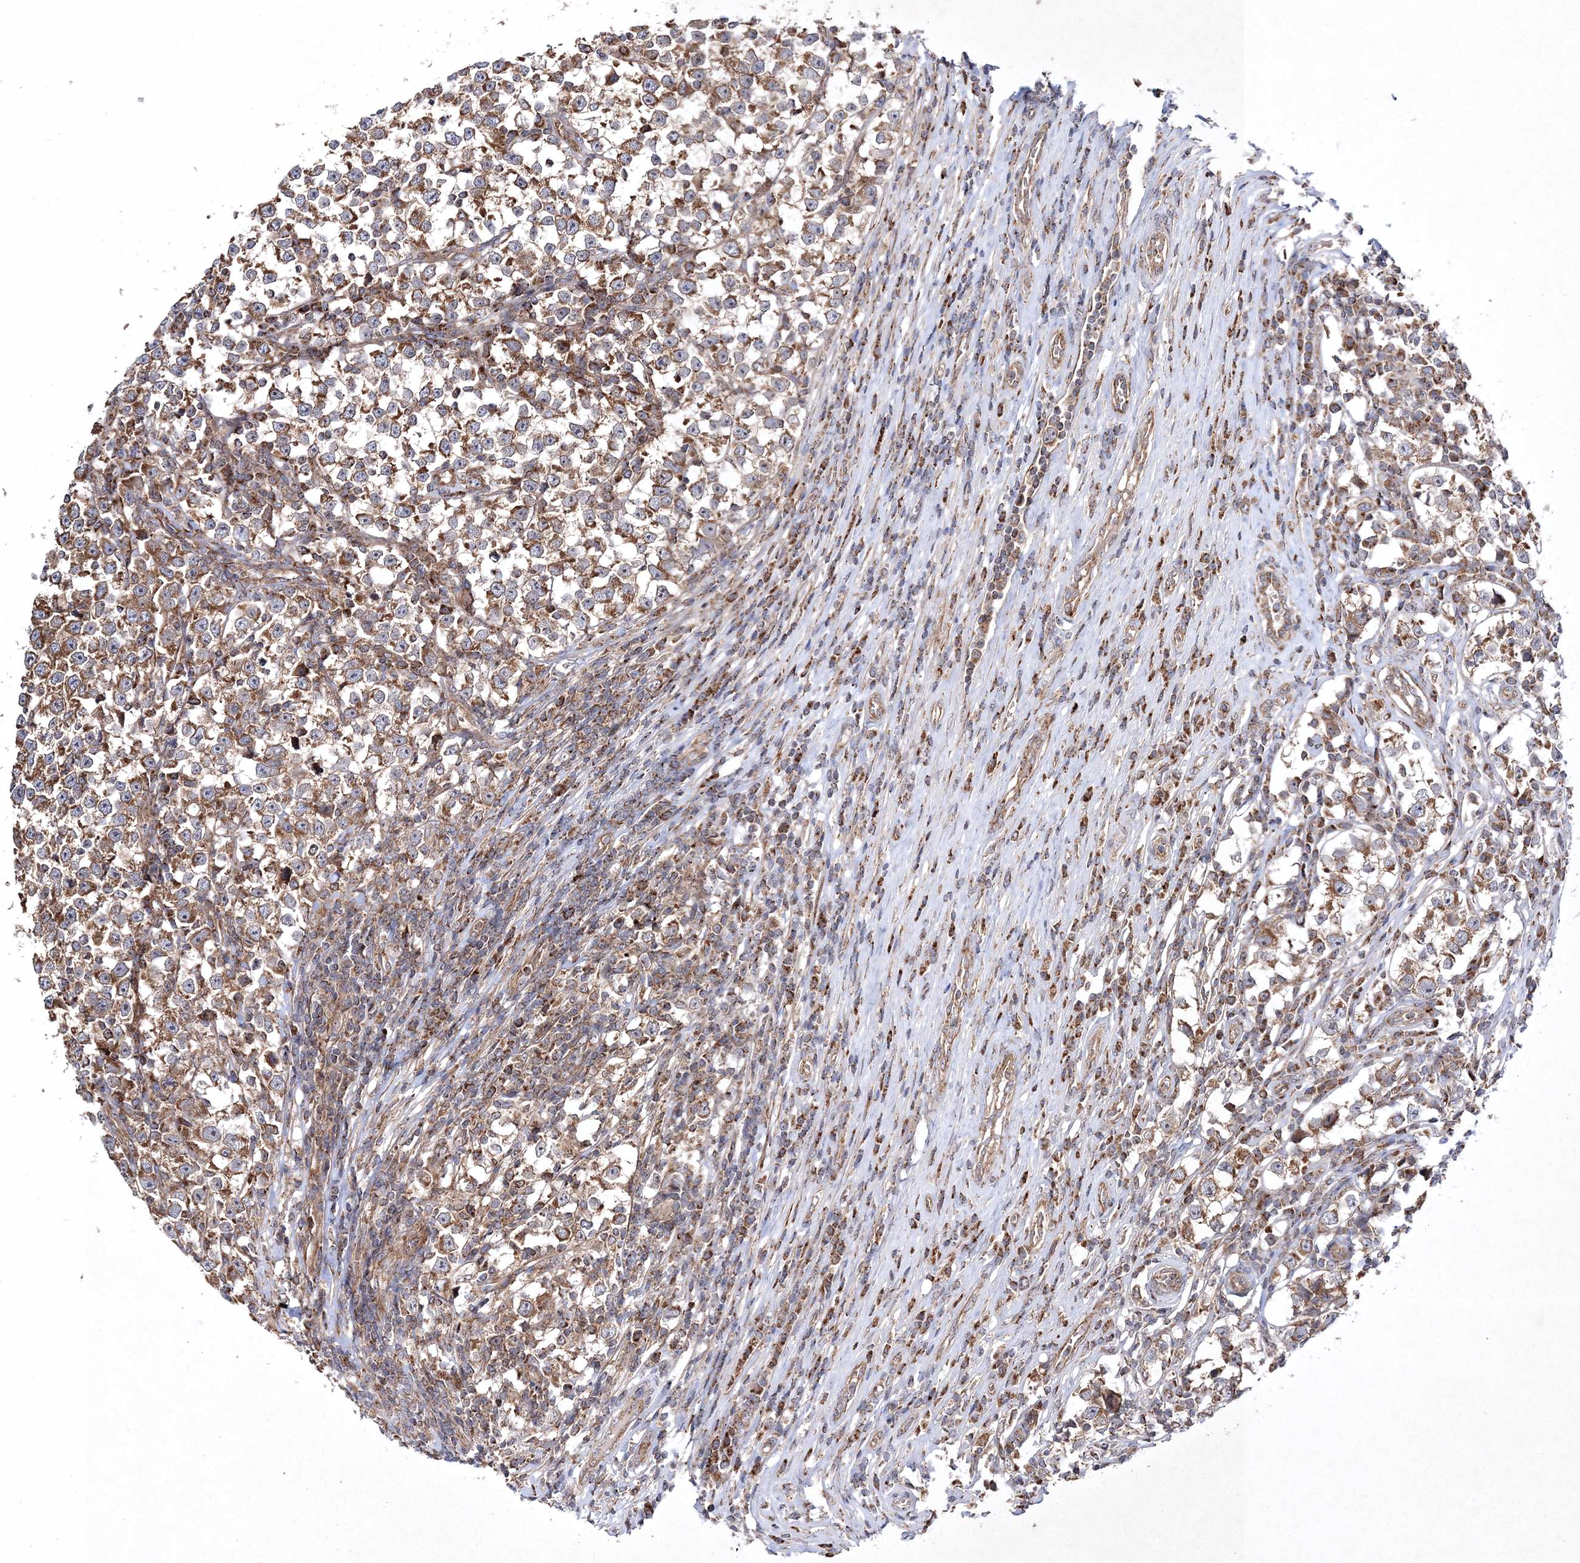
{"staining": {"intensity": "moderate", "quantity": ">75%", "location": "cytoplasmic/membranous"}, "tissue": "testis cancer", "cell_type": "Tumor cells", "image_type": "cancer", "snomed": [{"axis": "morphology", "description": "Normal tissue, NOS"}, {"axis": "morphology", "description": "Seminoma, NOS"}, {"axis": "topography", "description": "Testis"}], "caption": "IHC image of neoplastic tissue: human testis cancer stained using immunohistochemistry displays medium levels of moderate protein expression localized specifically in the cytoplasmic/membranous of tumor cells, appearing as a cytoplasmic/membranous brown color.", "gene": "SCRN3", "patient": {"sex": "male", "age": 43}}